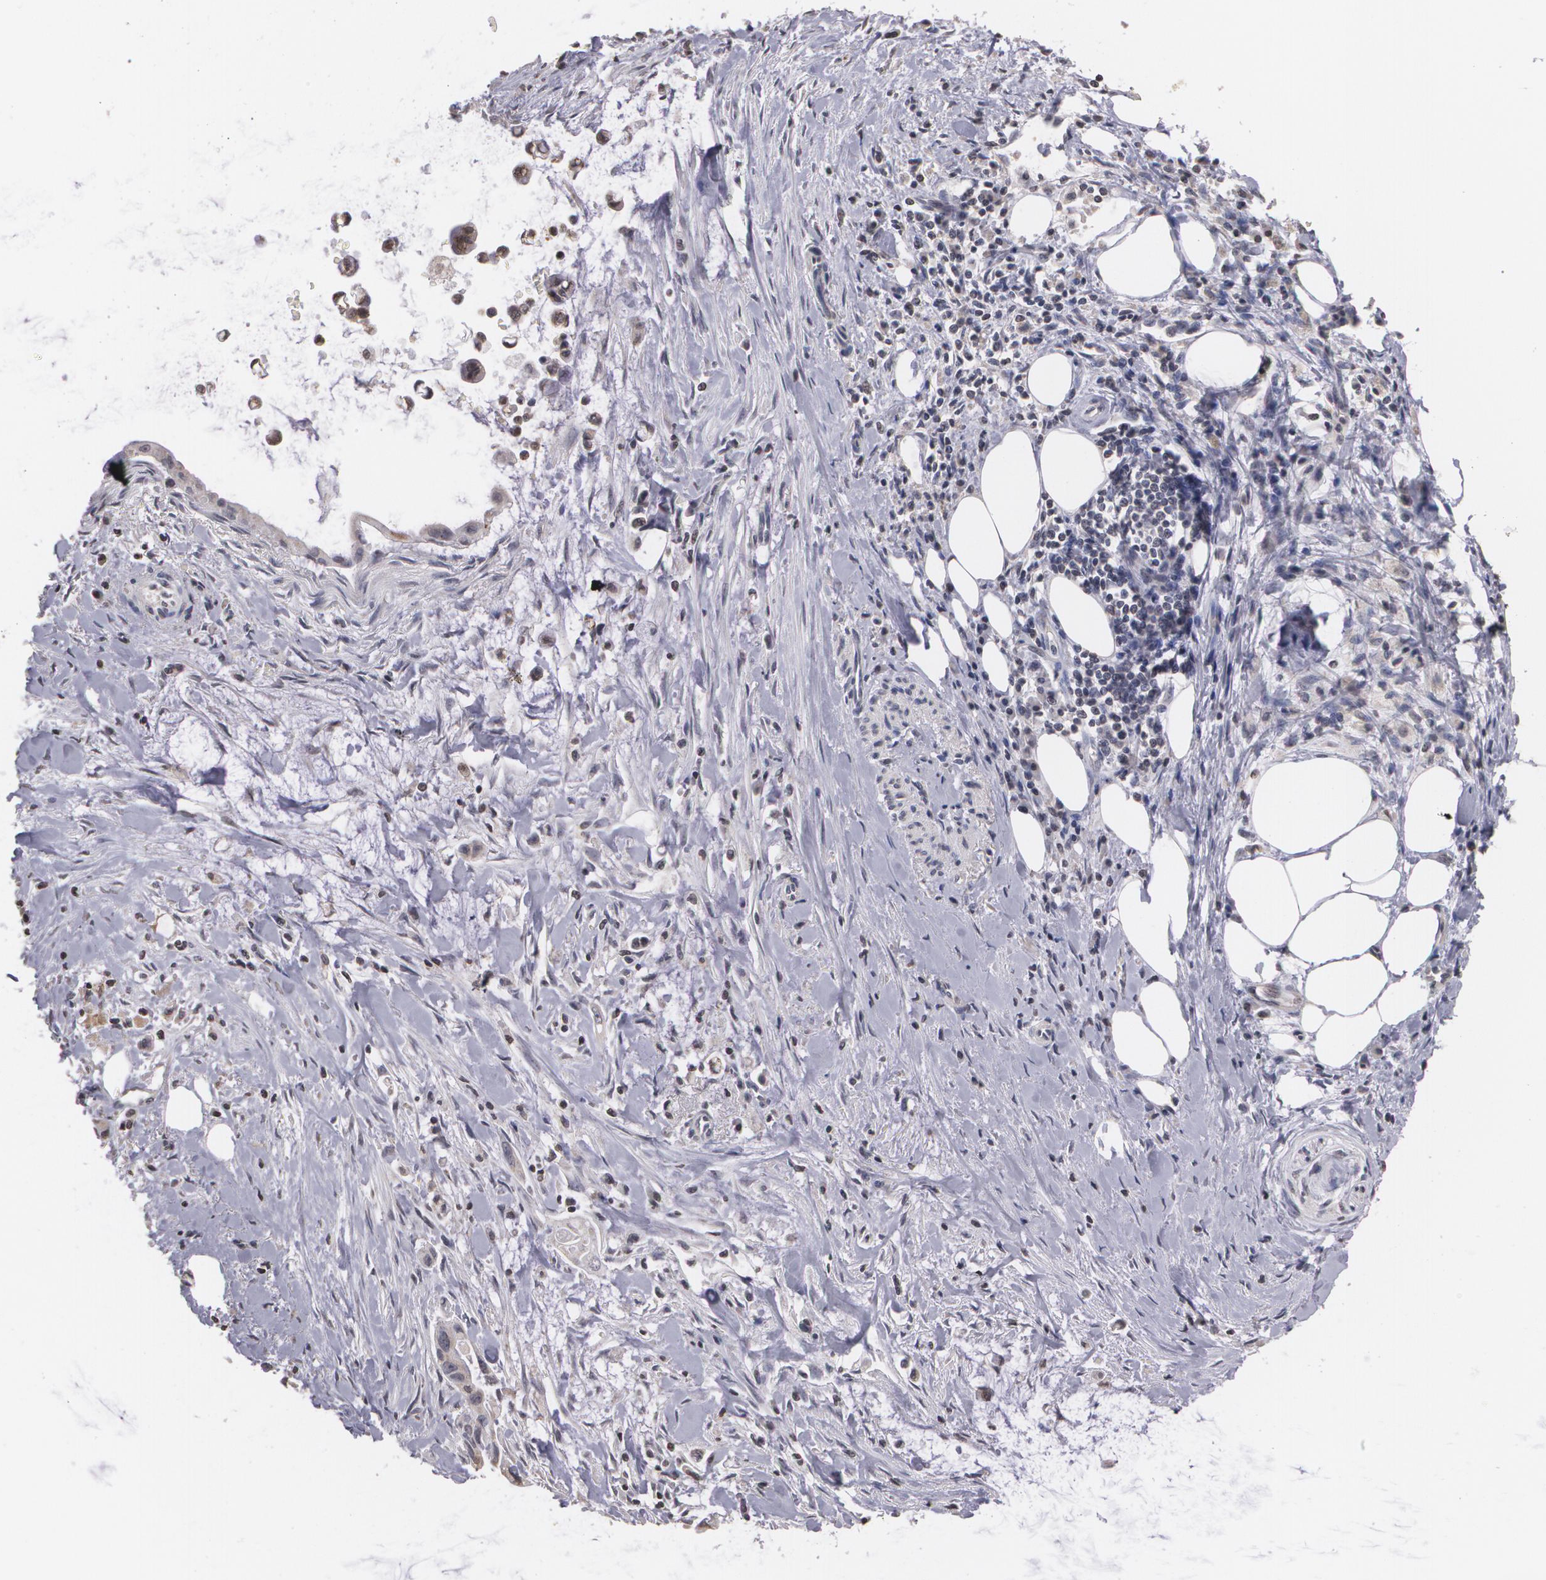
{"staining": {"intensity": "negative", "quantity": "none", "location": "none"}, "tissue": "pancreatic cancer", "cell_type": "Tumor cells", "image_type": "cancer", "snomed": [{"axis": "morphology", "description": "Adenocarcinoma, NOS"}, {"axis": "topography", "description": "Pancreas"}], "caption": "Protein analysis of pancreatic adenocarcinoma exhibits no significant expression in tumor cells.", "gene": "THRB", "patient": {"sex": "male", "age": 59}}